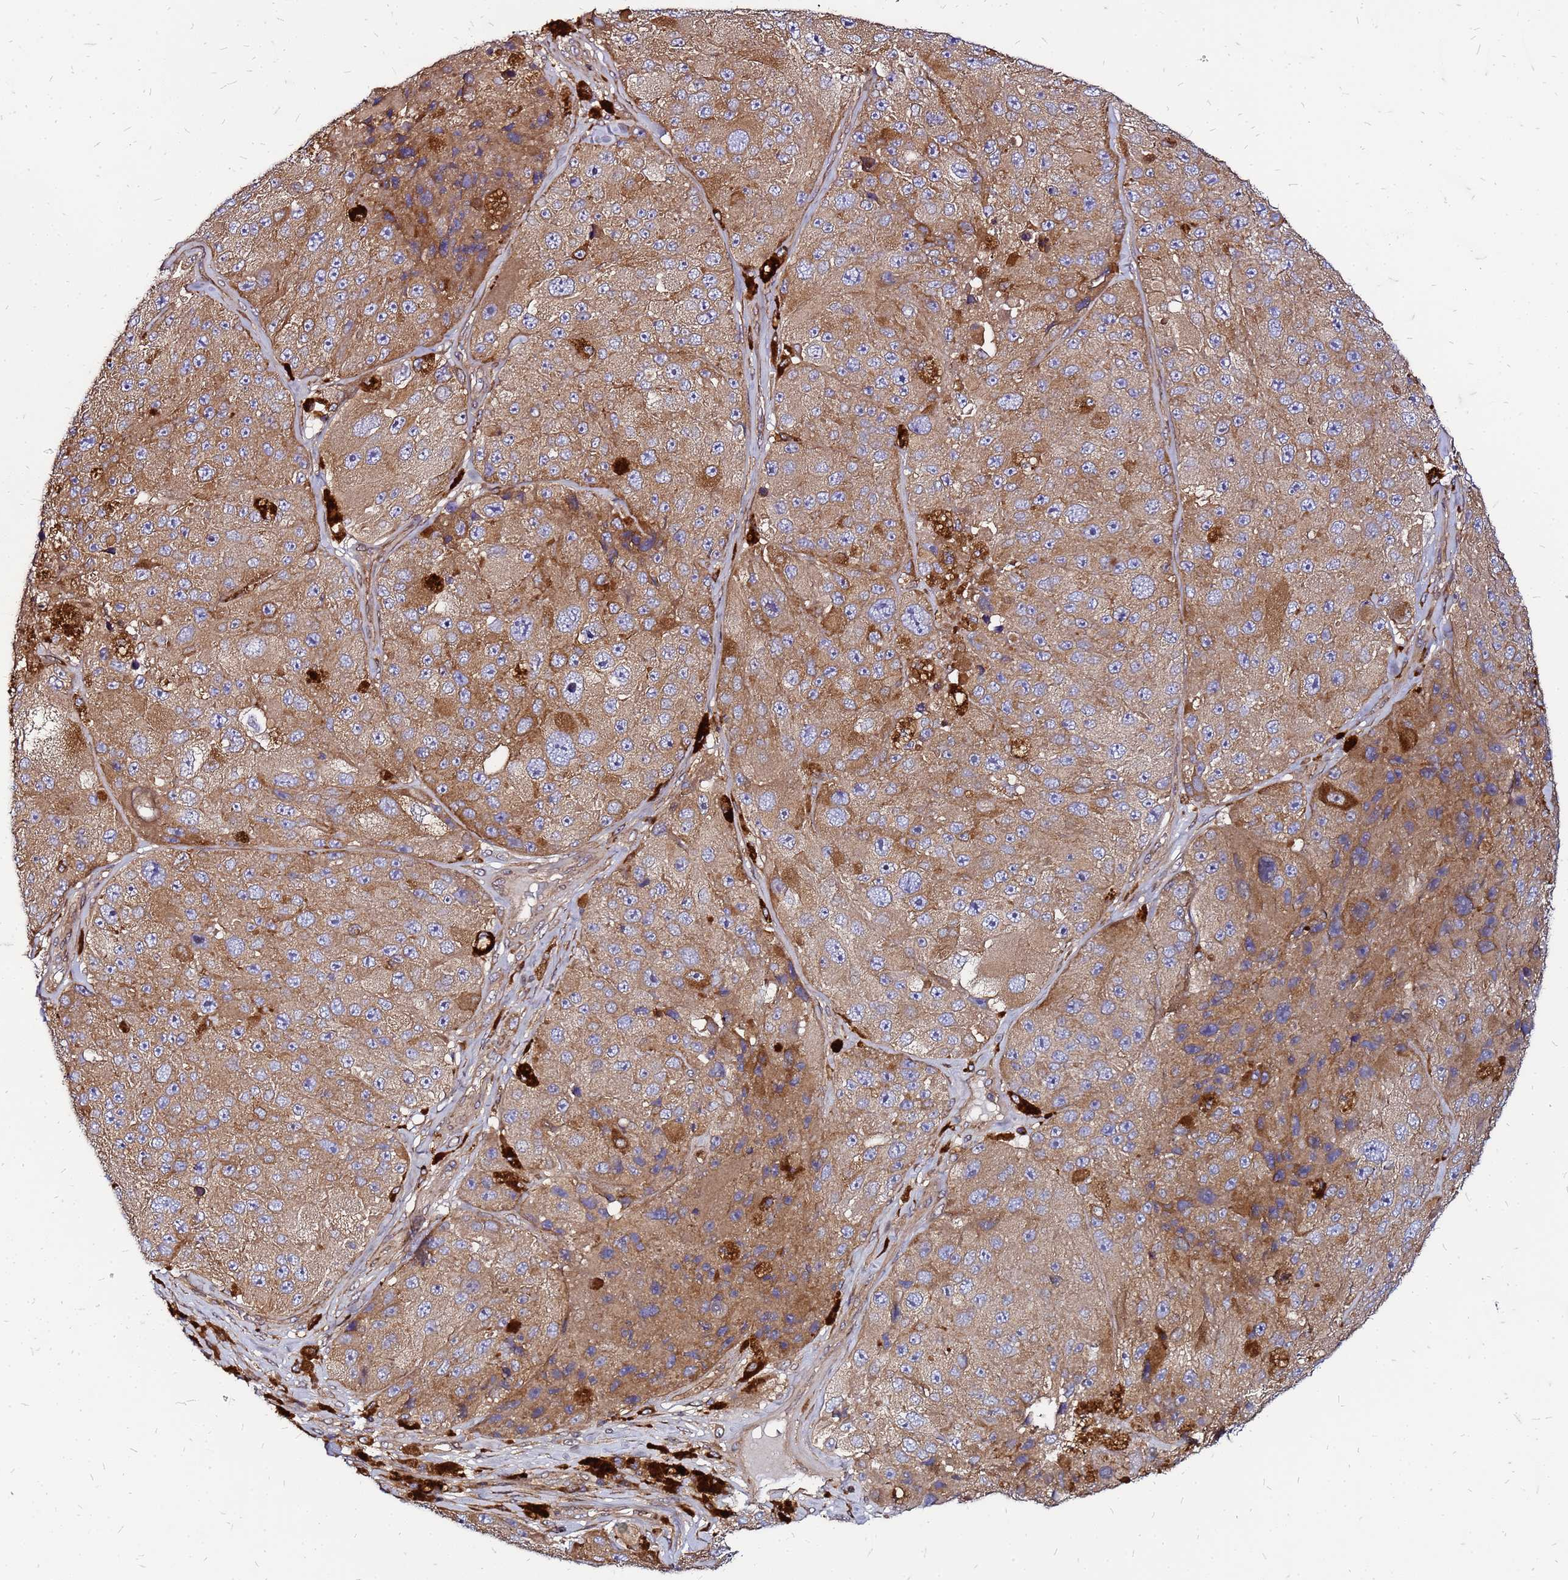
{"staining": {"intensity": "moderate", "quantity": ">75%", "location": "cytoplasmic/membranous"}, "tissue": "melanoma", "cell_type": "Tumor cells", "image_type": "cancer", "snomed": [{"axis": "morphology", "description": "Malignant melanoma, Metastatic site"}, {"axis": "topography", "description": "Lymph node"}], "caption": "High-power microscopy captured an immunohistochemistry histopathology image of melanoma, revealing moderate cytoplasmic/membranous positivity in about >75% of tumor cells.", "gene": "CYBC1", "patient": {"sex": "male", "age": 62}}